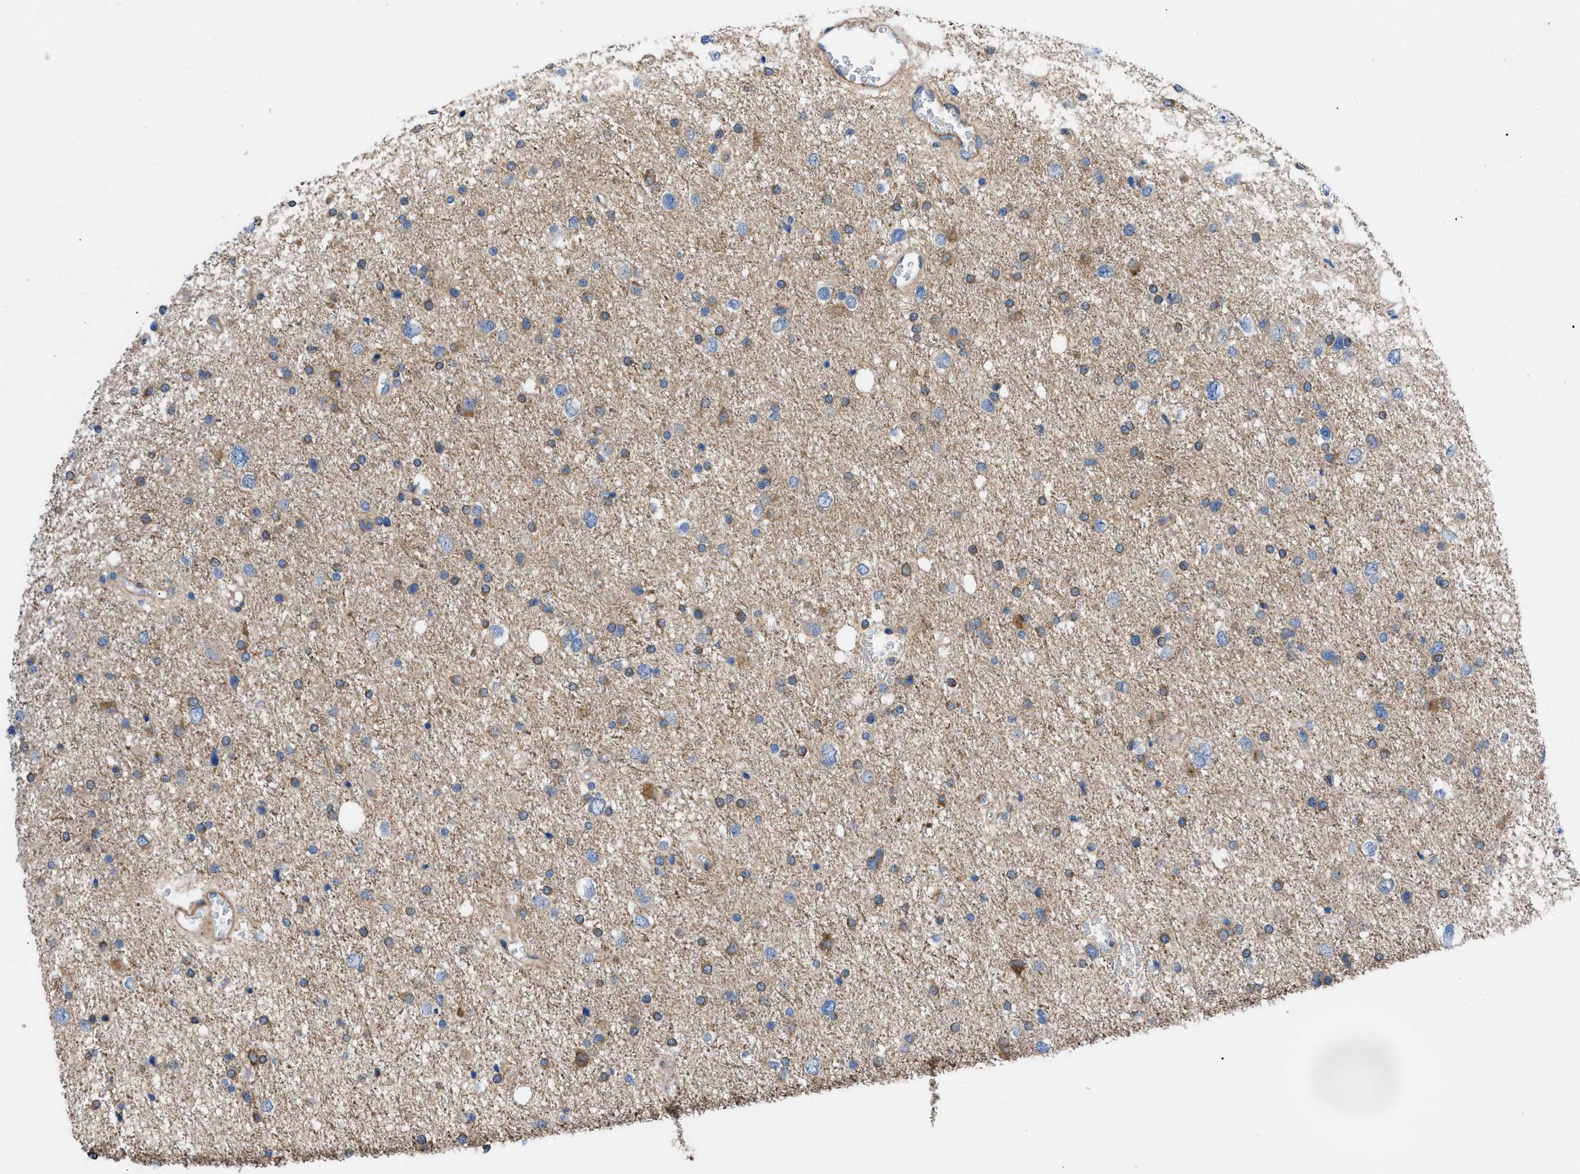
{"staining": {"intensity": "moderate", "quantity": "25%-75%", "location": "cytoplasmic/membranous"}, "tissue": "glioma", "cell_type": "Tumor cells", "image_type": "cancer", "snomed": [{"axis": "morphology", "description": "Glioma, malignant, Low grade"}, {"axis": "topography", "description": "Brain"}], "caption": "Approximately 25%-75% of tumor cells in glioma reveal moderate cytoplasmic/membranous protein staining as visualized by brown immunohistochemical staining.", "gene": "HSPB8", "patient": {"sex": "female", "age": 37}}